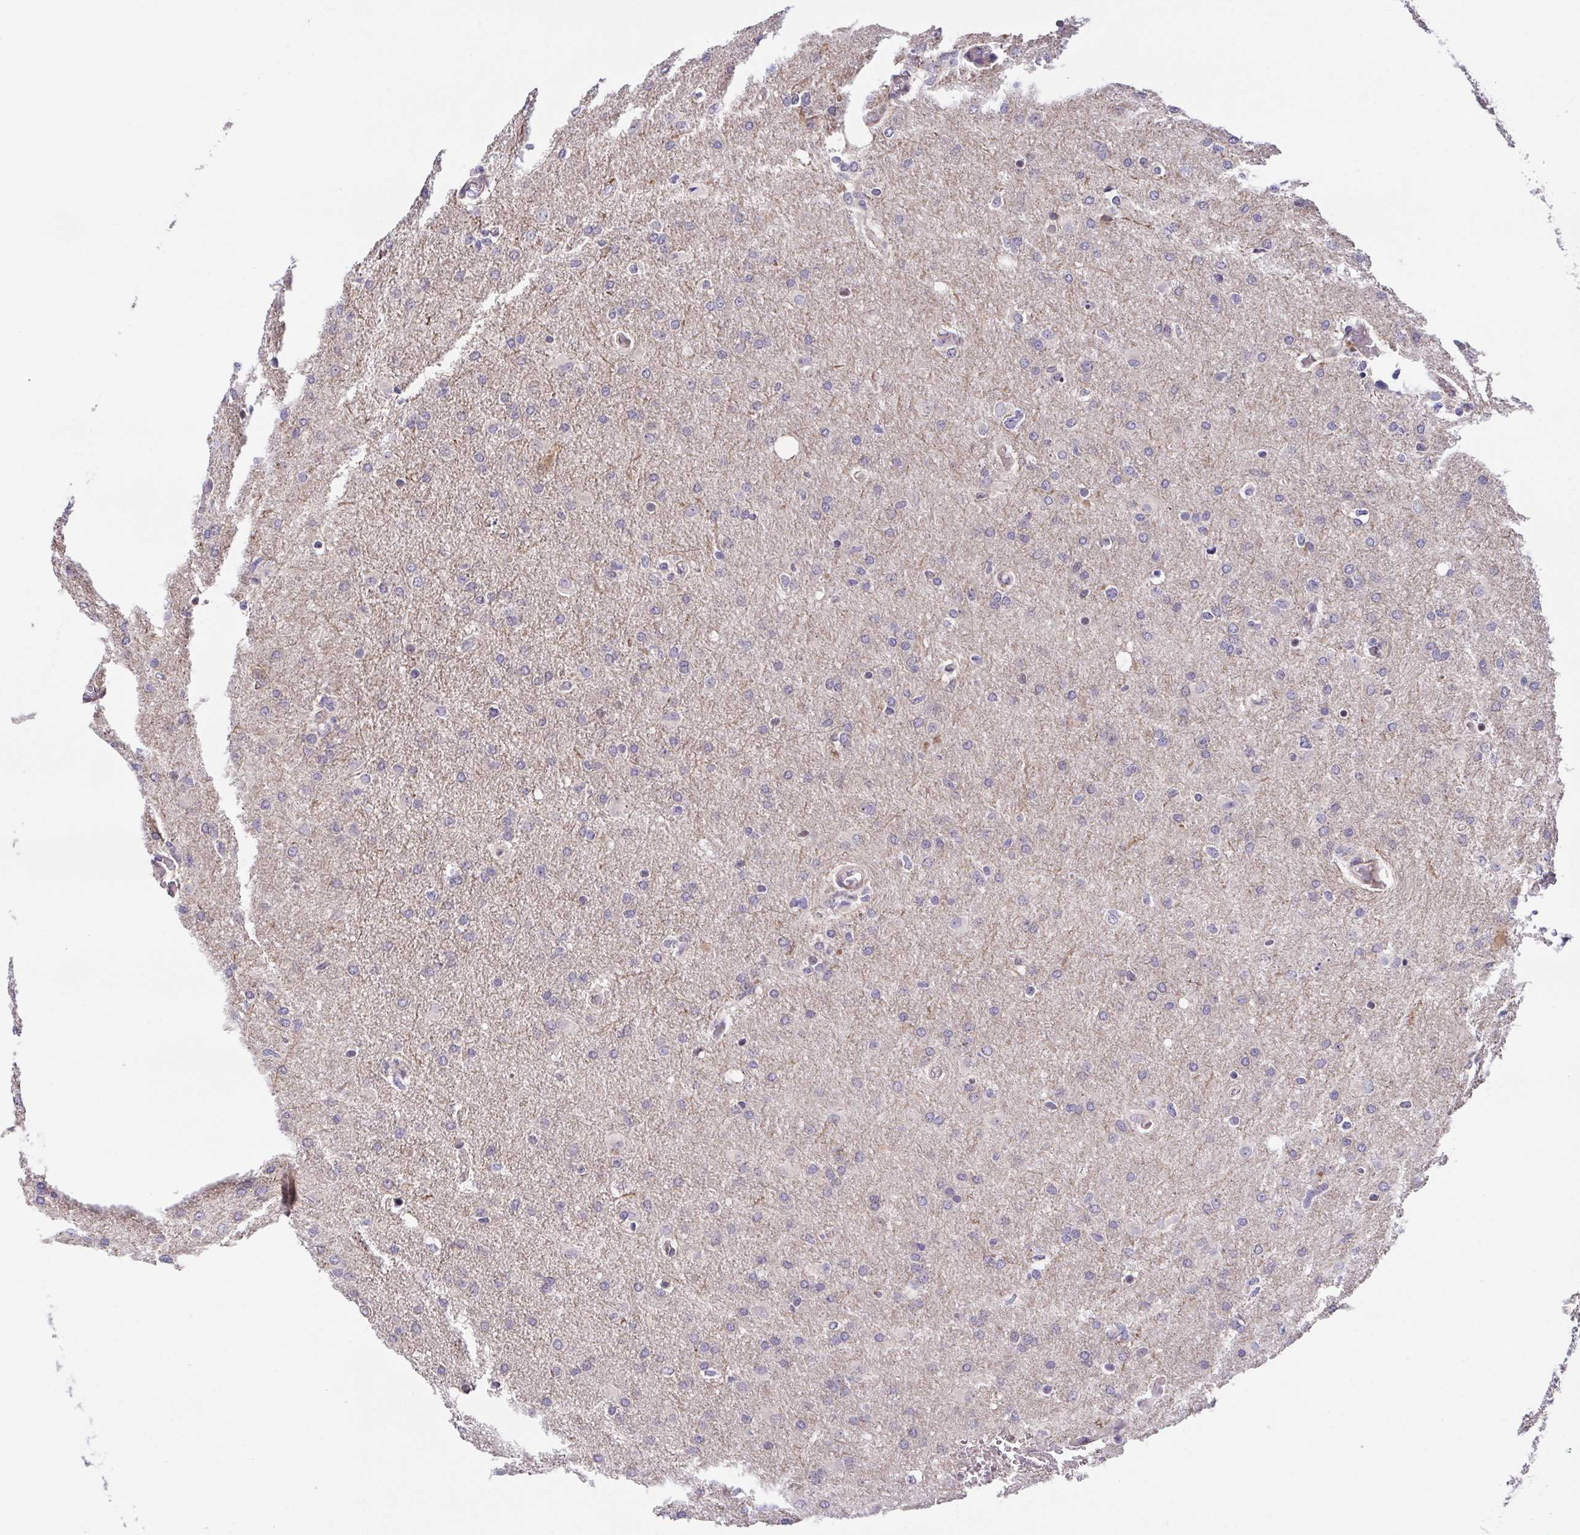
{"staining": {"intensity": "negative", "quantity": "none", "location": "none"}, "tissue": "glioma", "cell_type": "Tumor cells", "image_type": "cancer", "snomed": [{"axis": "morphology", "description": "Glioma, malignant, High grade"}, {"axis": "topography", "description": "Brain"}], "caption": "IHC histopathology image of neoplastic tissue: human malignant glioma (high-grade) stained with DAB exhibits no significant protein staining in tumor cells.", "gene": "PREPL", "patient": {"sex": "male", "age": 68}}